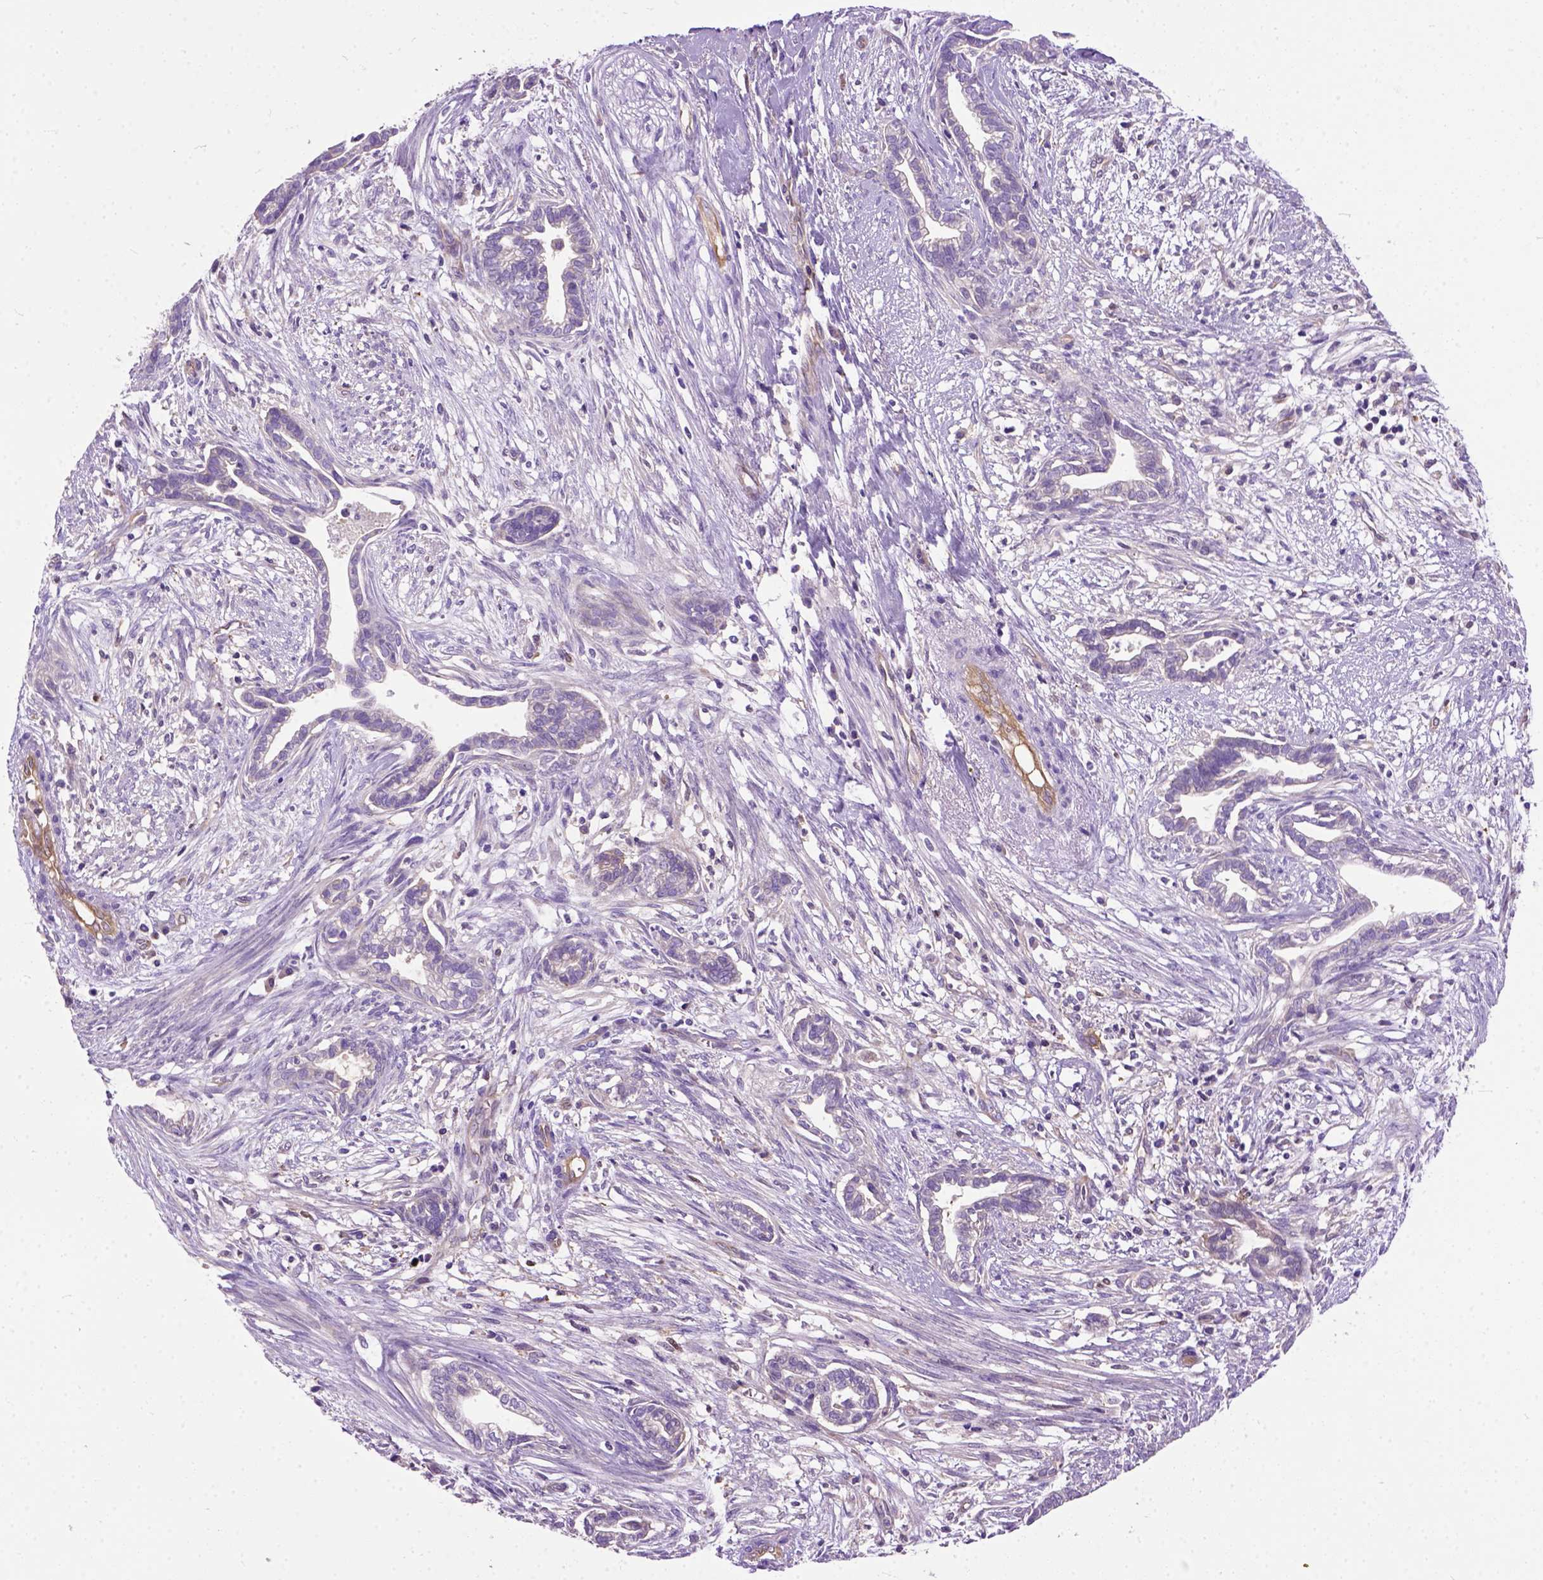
{"staining": {"intensity": "negative", "quantity": "none", "location": "none"}, "tissue": "cervical cancer", "cell_type": "Tumor cells", "image_type": "cancer", "snomed": [{"axis": "morphology", "description": "Adenocarcinoma, NOS"}, {"axis": "topography", "description": "Cervix"}], "caption": "An IHC histopathology image of cervical cancer (adenocarcinoma) is shown. There is no staining in tumor cells of cervical cancer (adenocarcinoma).", "gene": "SEMA4F", "patient": {"sex": "female", "age": 62}}